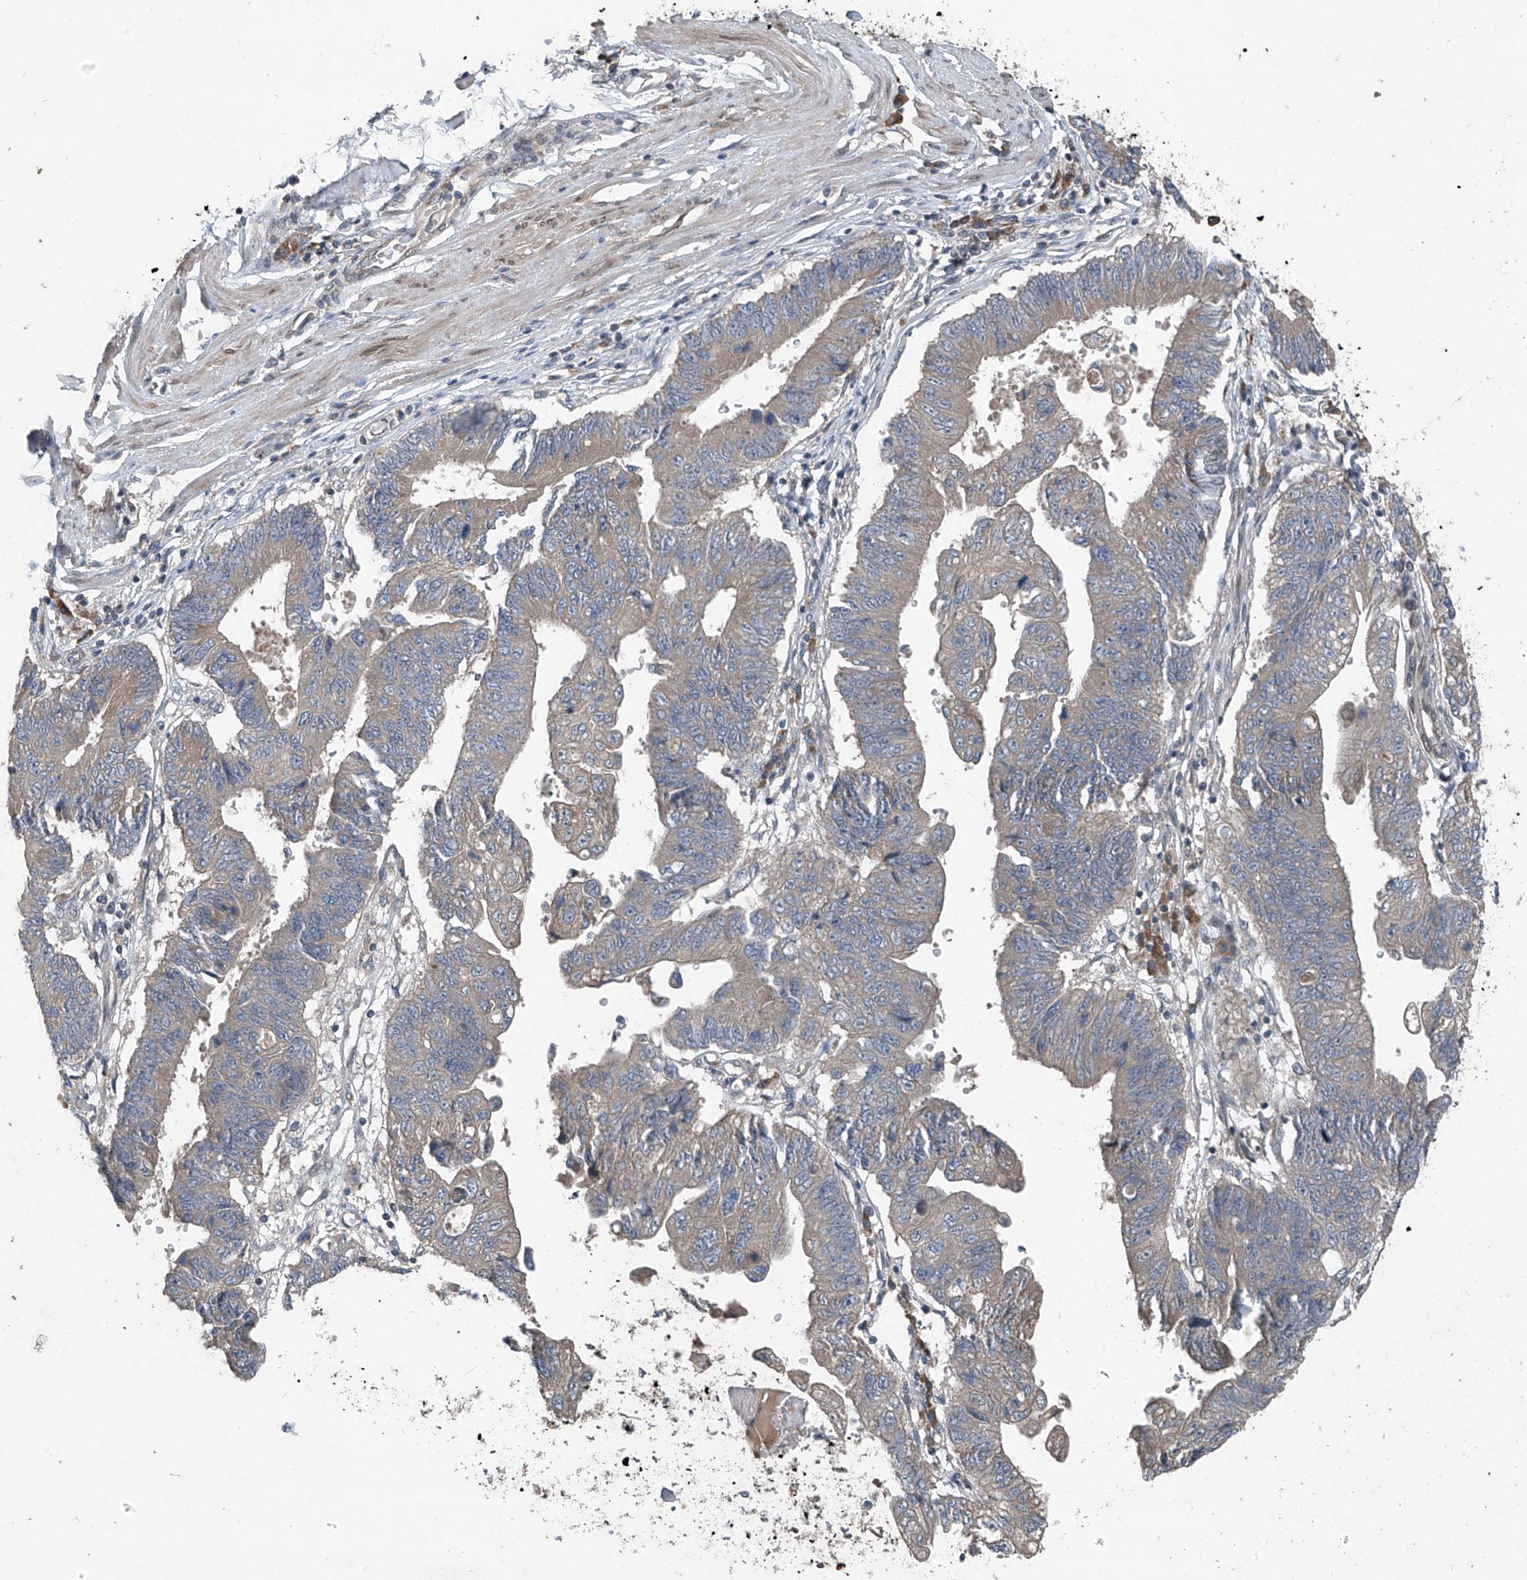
{"staining": {"intensity": "weak", "quantity": "25%-75%", "location": "cytoplasmic/membranous"}, "tissue": "stomach cancer", "cell_type": "Tumor cells", "image_type": "cancer", "snomed": [{"axis": "morphology", "description": "Adenocarcinoma, NOS"}, {"axis": "topography", "description": "Stomach"}], "caption": "IHC micrograph of neoplastic tissue: human adenocarcinoma (stomach) stained using immunohistochemistry (IHC) shows low levels of weak protein expression localized specifically in the cytoplasmic/membranous of tumor cells, appearing as a cytoplasmic/membranous brown color.", "gene": "FOXRED2", "patient": {"sex": "male", "age": 59}}